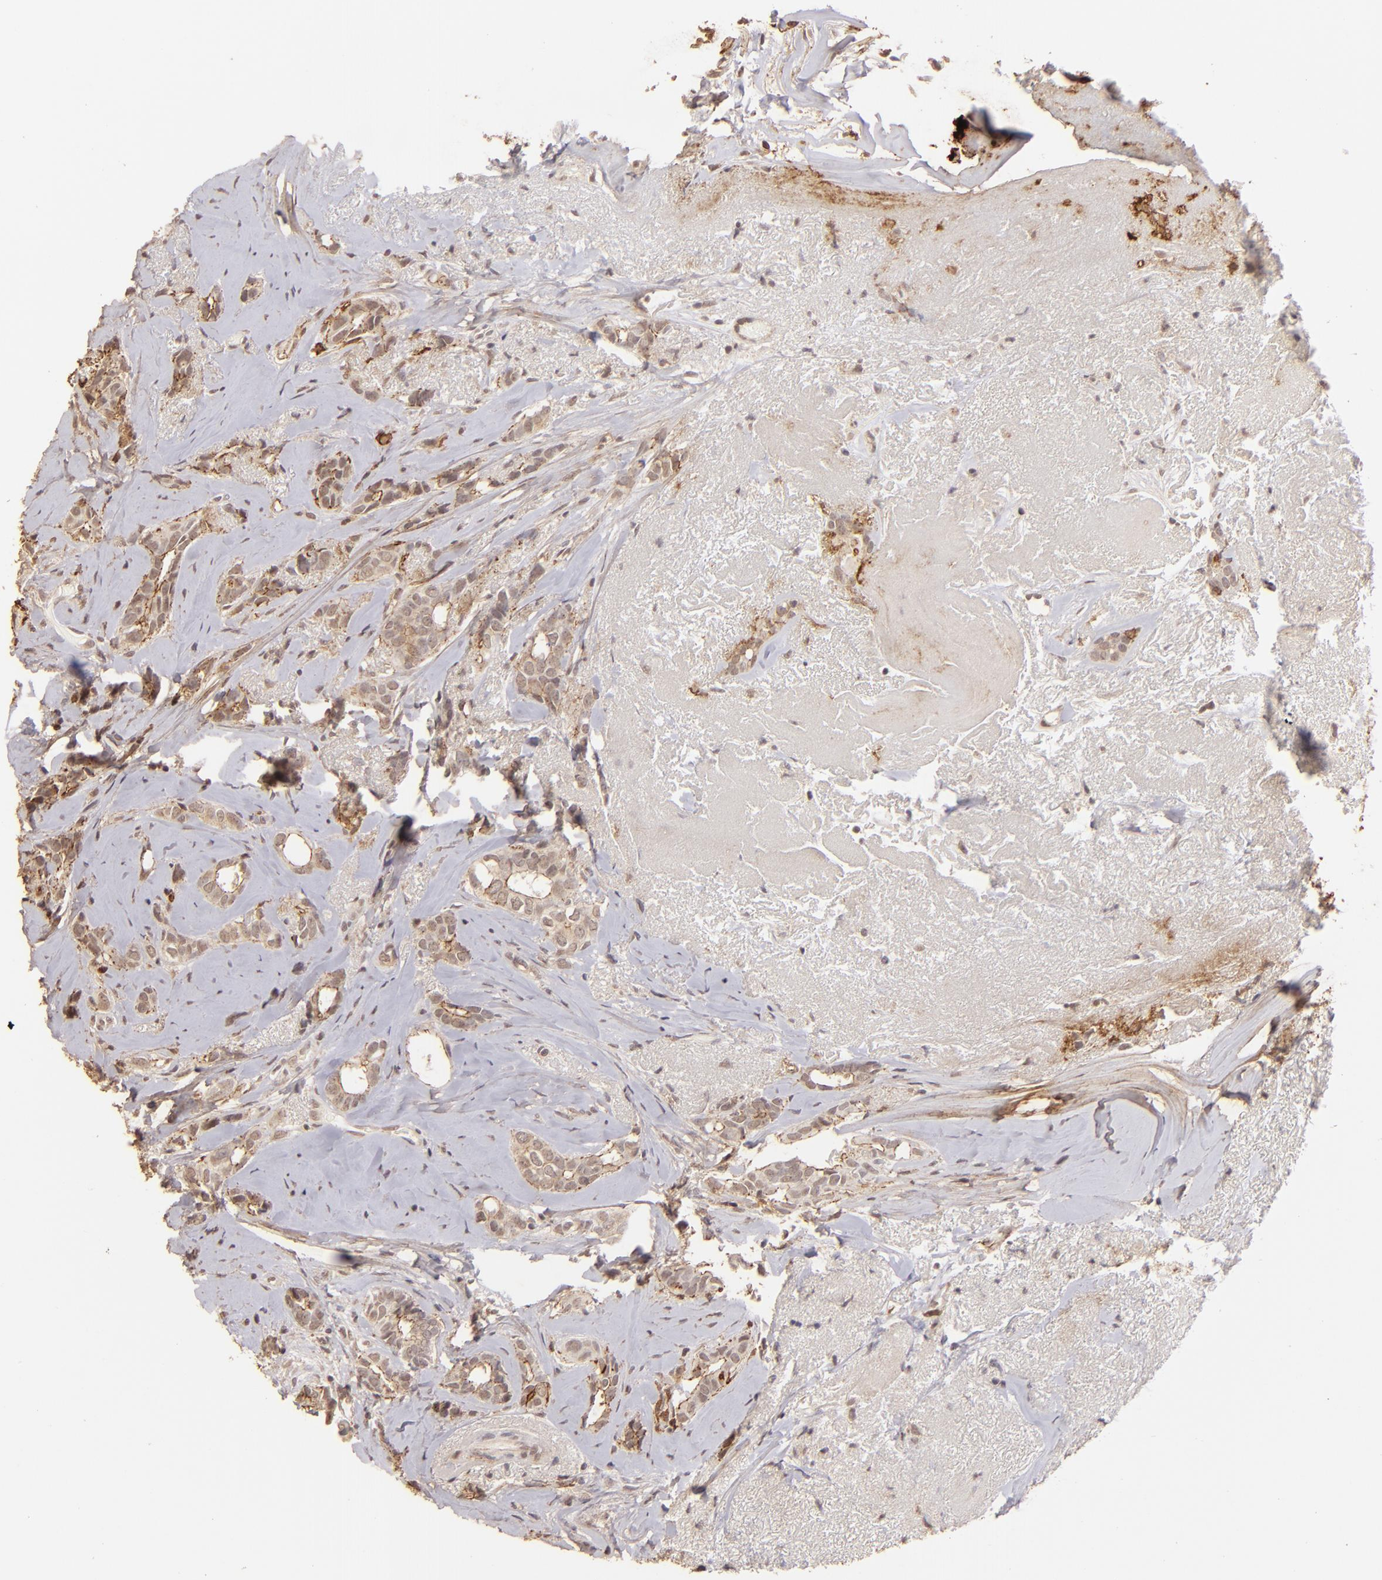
{"staining": {"intensity": "weak", "quantity": ">75%", "location": "cytoplasmic/membranous"}, "tissue": "breast cancer", "cell_type": "Tumor cells", "image_type": "cancer", "snomed": [{"axis": "morphology", "description": "Duct carcinoma"}, {"axis": "topography", "description": "Breast"}], "caption": "This image shows infiltrating ductal carcinoma (breast) stained with IHC to label a protein in brown. The cytoplasmic/membranous of tumor cells show weak positivity for the protein. Nuclei are counter-stained blue.", "gene": "CLDN1", "patient": {"sex": "female", "age": 54}}